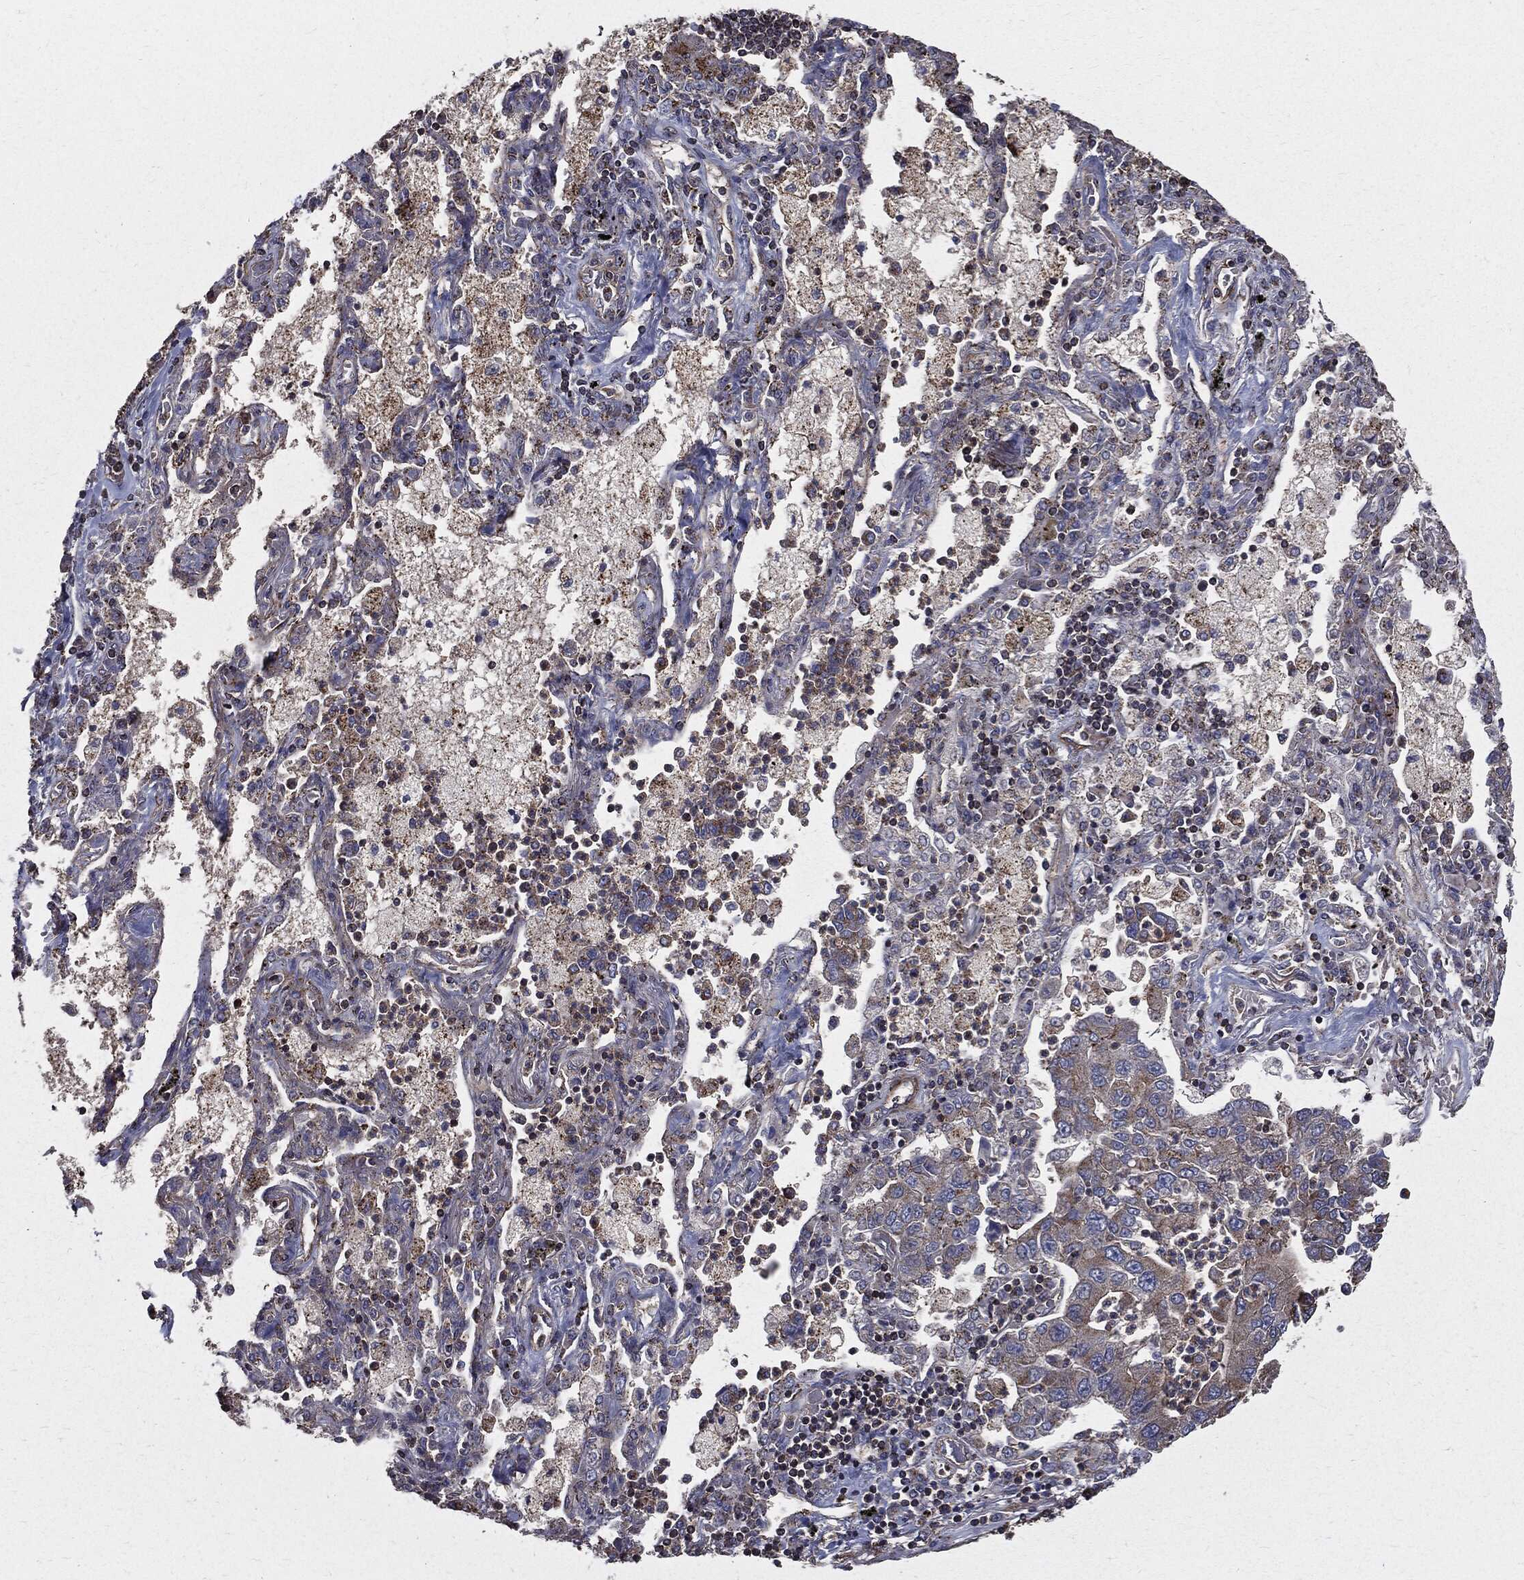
{"staining": {"intensity": "weak", "quantity": "<25%", "location": "cytoplasmic/membranous"}, "tissue": "lung cancer", "cell_type": "Tumor cells", "image_type": "cancer", "snomed": [{"axis": "morphology", "description": "Adenocarcinoma, NOS"}, {"axis": "topography", "description": "Lung"}], "caption": "This is an IHC image of human adenocarcinoma (lung). There is no positivity in tumor cells.", "gene": "PDCD6IP", "patient": {"sex": "female", "age": 57}}